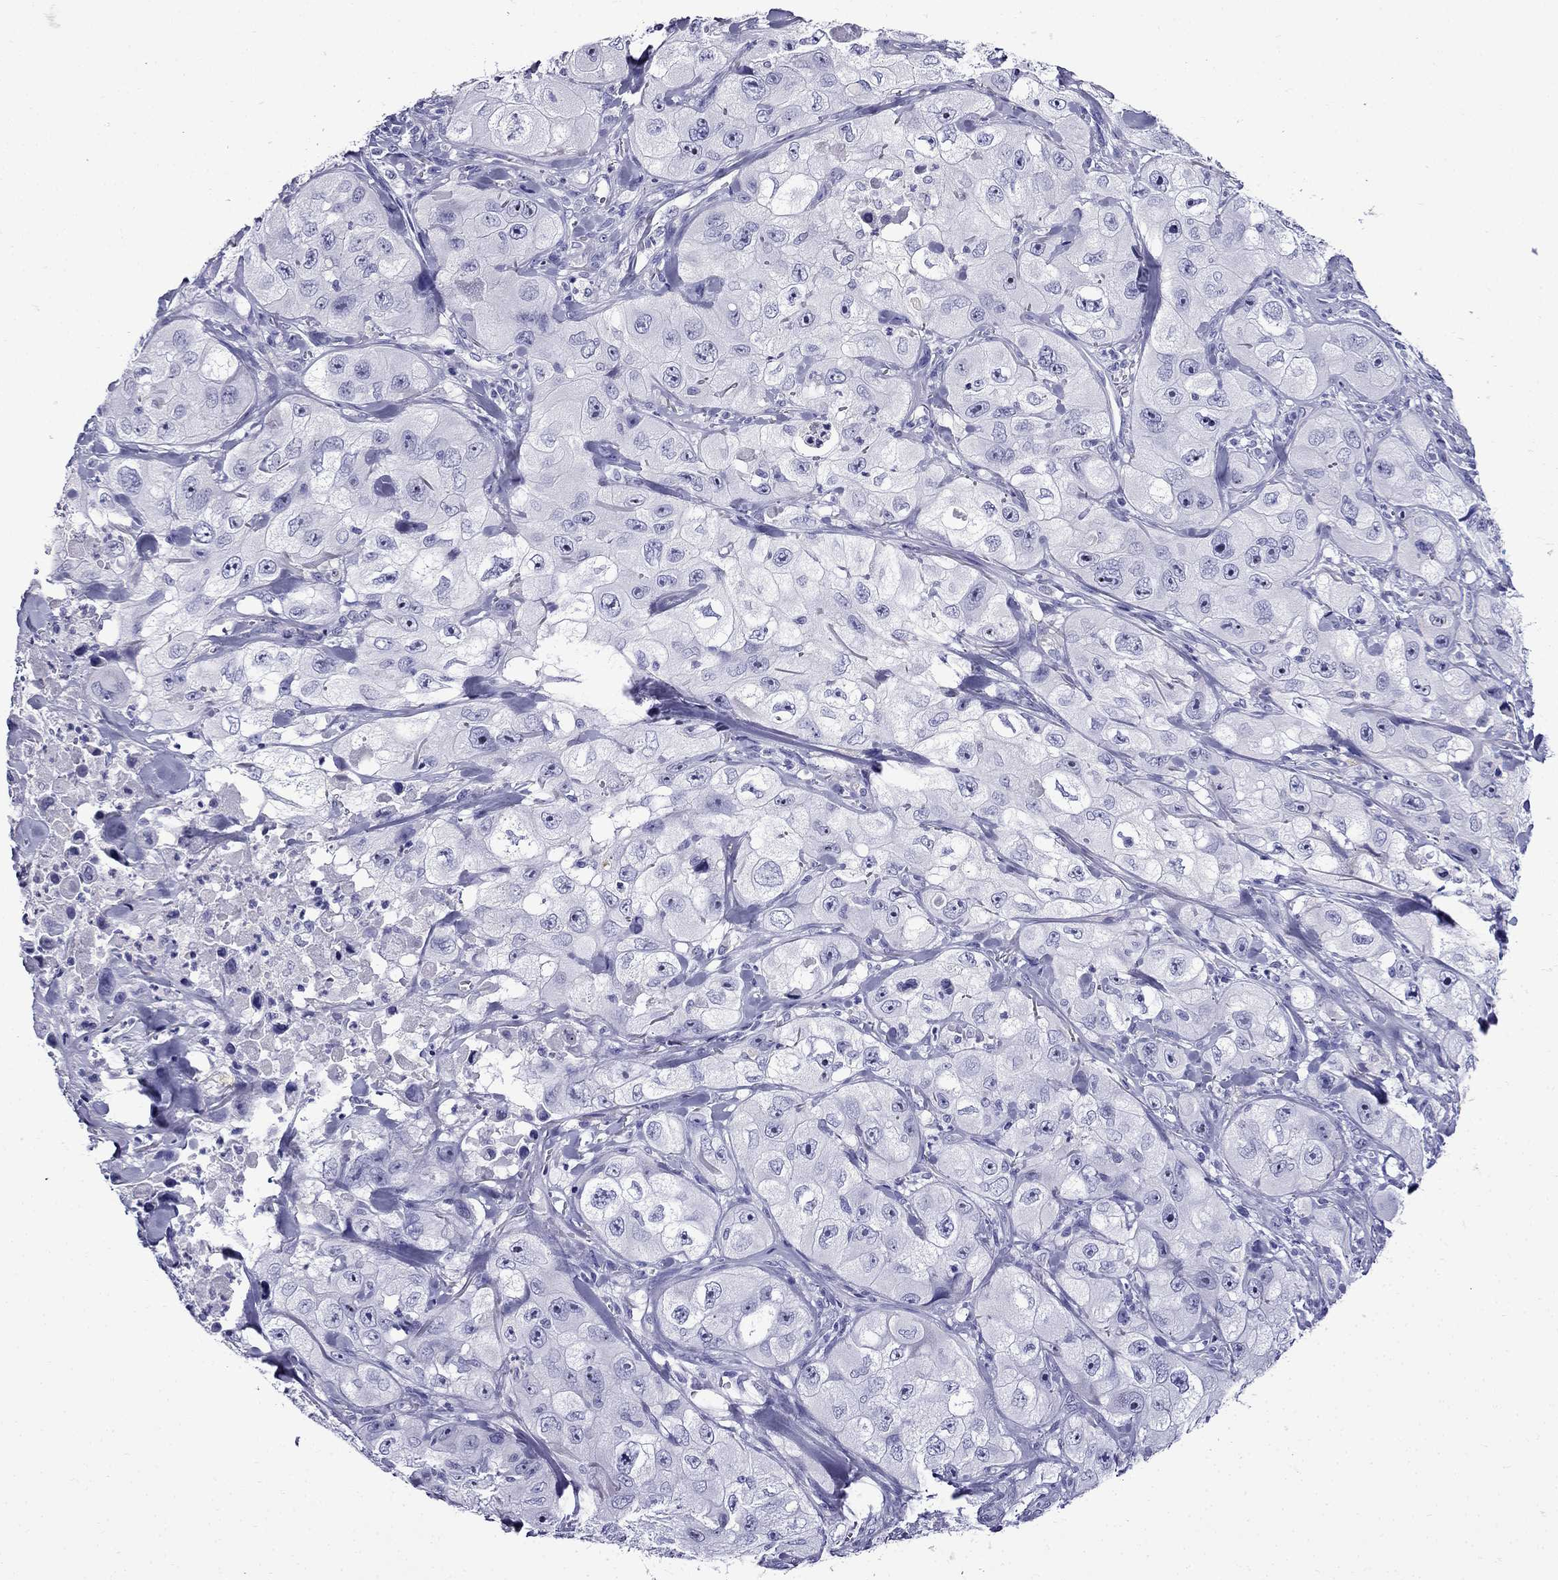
{"staining": {"intensity": "negative", "quantity": "none", "location": "none"}, "tissue": "skin cancer", "cell_type": "Tumor cells", "image_type": "cancer", "snomed": [{"axis": "morphology", "description": "Squamous cell carcinoma, NOS"}, {"axis": "topography", "description": "Skin"}, {"axis": "topography", "description": "Subcutis"}], "caption": "A histopathology image of skin cancer stained for a protein shows no brown staining in tumor cells. (DAB (3,3'-diaminobenzidine) immunohistochemistry (IHC), high magnification).", "gene": "ERC2", "patient": {"sex": "male", "age": 73}}